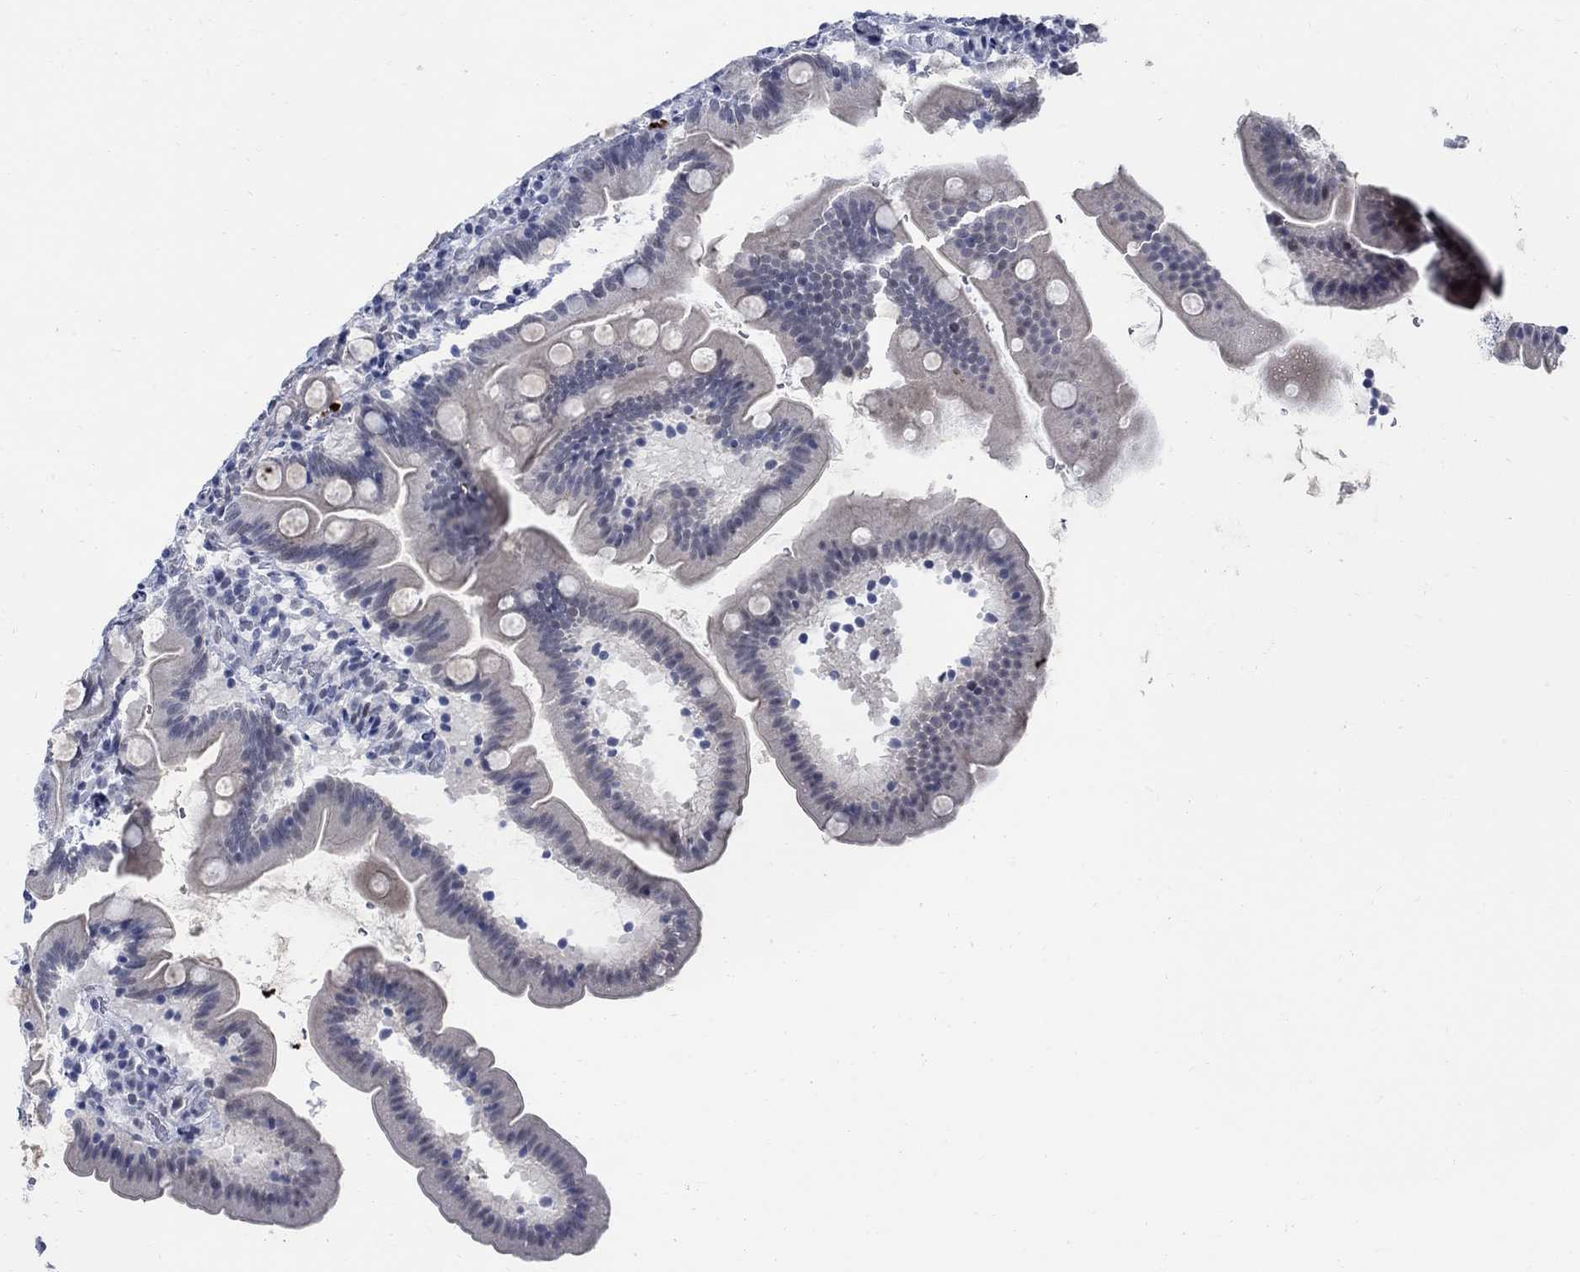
{"staining": {"intensity": "negative", "quantity": "none", "location": "none"}, "tissue": "duodenum", "cell_type": "Glandular cells", "image_type": "normal", "snomed": [{"axis": "morphology", "description": "Normal tissue, NOS"}, {"axis": "topography", "description": "Duodenum"}], "caption": "This is an IHC micrograph of unremarkable human duodenum. There is no staining in glandular cells.", "gene": "DLK1", "patient": {"sex": "female", "age": 67}}